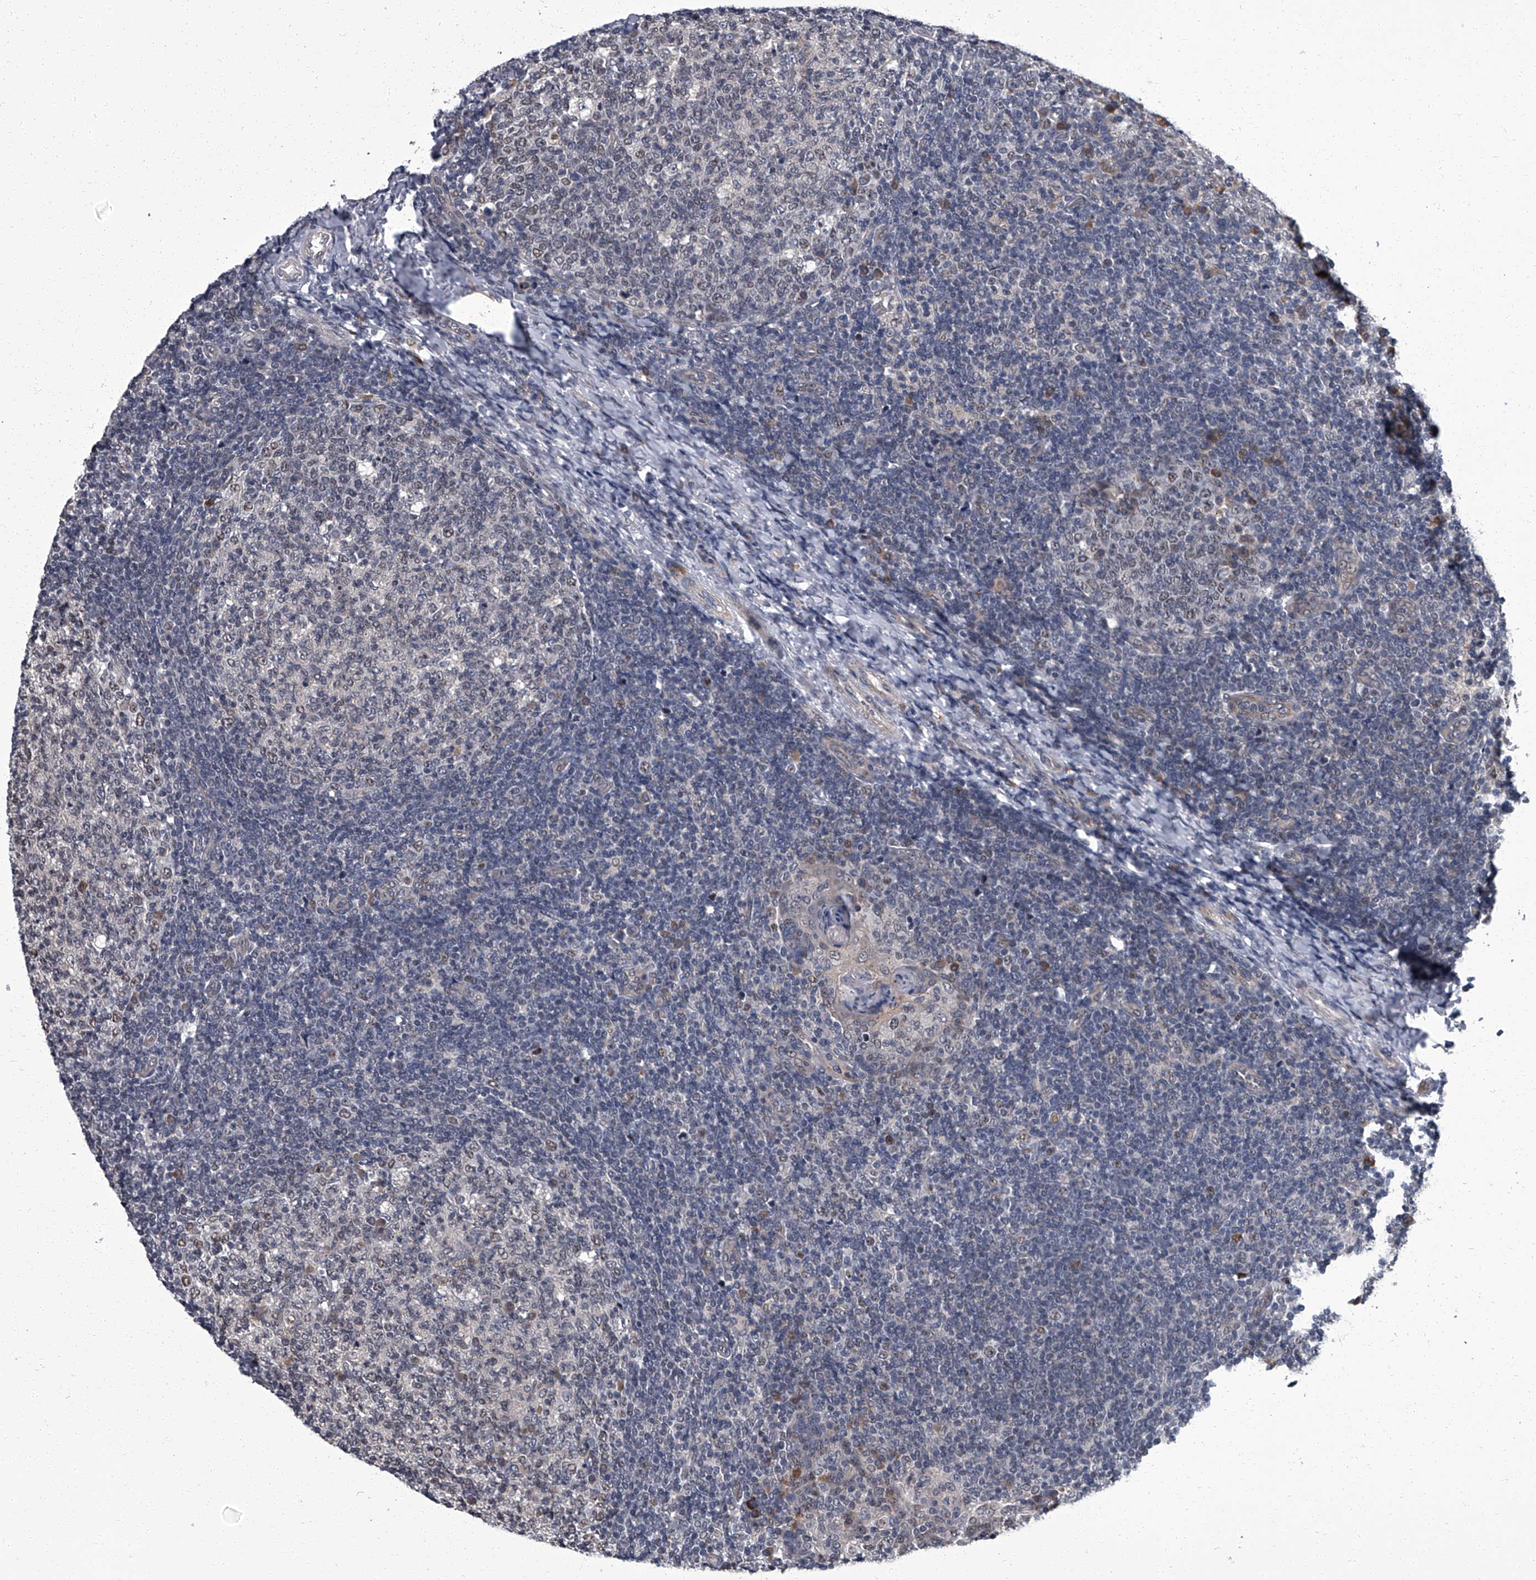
{"staining": {"intensity": "weak", "quantity": "<25%", "location": "cytoplasmic/membranous,nuclear"}, "tissue": "tonsil", "cell_type": "Germinal center cells", "image_type": "normal", "snomed": [{"axis": "morphology", "description": "Normal tissue, NOS"}, {"axis": "topography", "description": "Tonsil"}], "caption": "IHC histopathology image of normal tonsil stained for a protein (brown), which exhibits no expression in germinal center cells.", "gene": "ZNF274", "patient": {"sex": "female", "age": 19}}